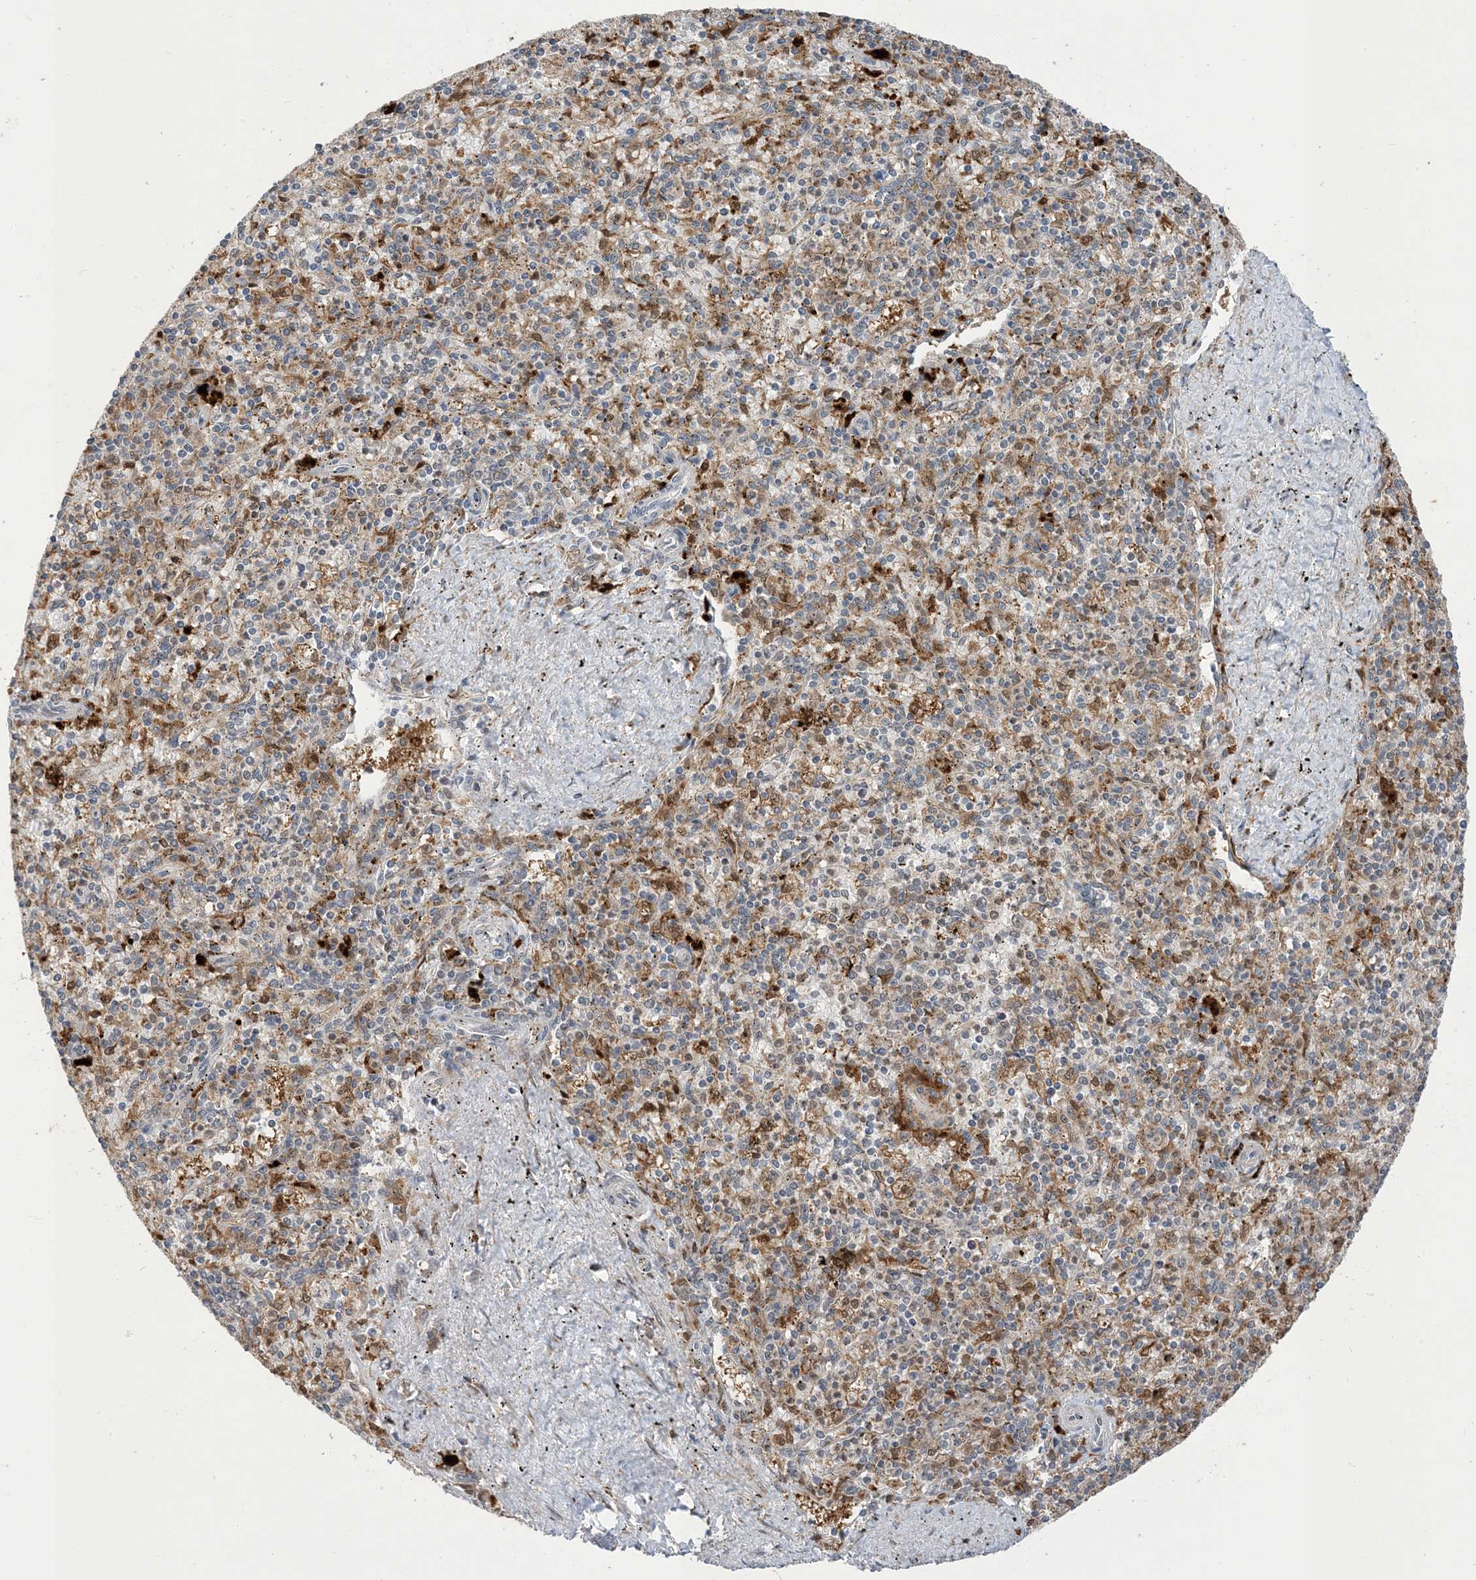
{"staining": {"intensity": "strong", "quantity": "<25%", "location": "cytoplasmic/membranous"}, "tissue": "spleen", "cell_type": "Cells in red pulp", "image_type": "normal", "snomed": [{"axis": "morphology", "description": "Normal tissue, NOS"}, {"axis": "topography", "description": "Spleen"}], "caption": "Strong cytoplasmic/membranous positivity is identified in approximately <25% of cells in red pulp in unremarkable spleen. The staining was performed using DAB, with brown indicating positive protein expression. Nuclei are stained blue with hematoxylin.", "gene": "NAGK", "patient": {"sex": "male", "age": 72}}